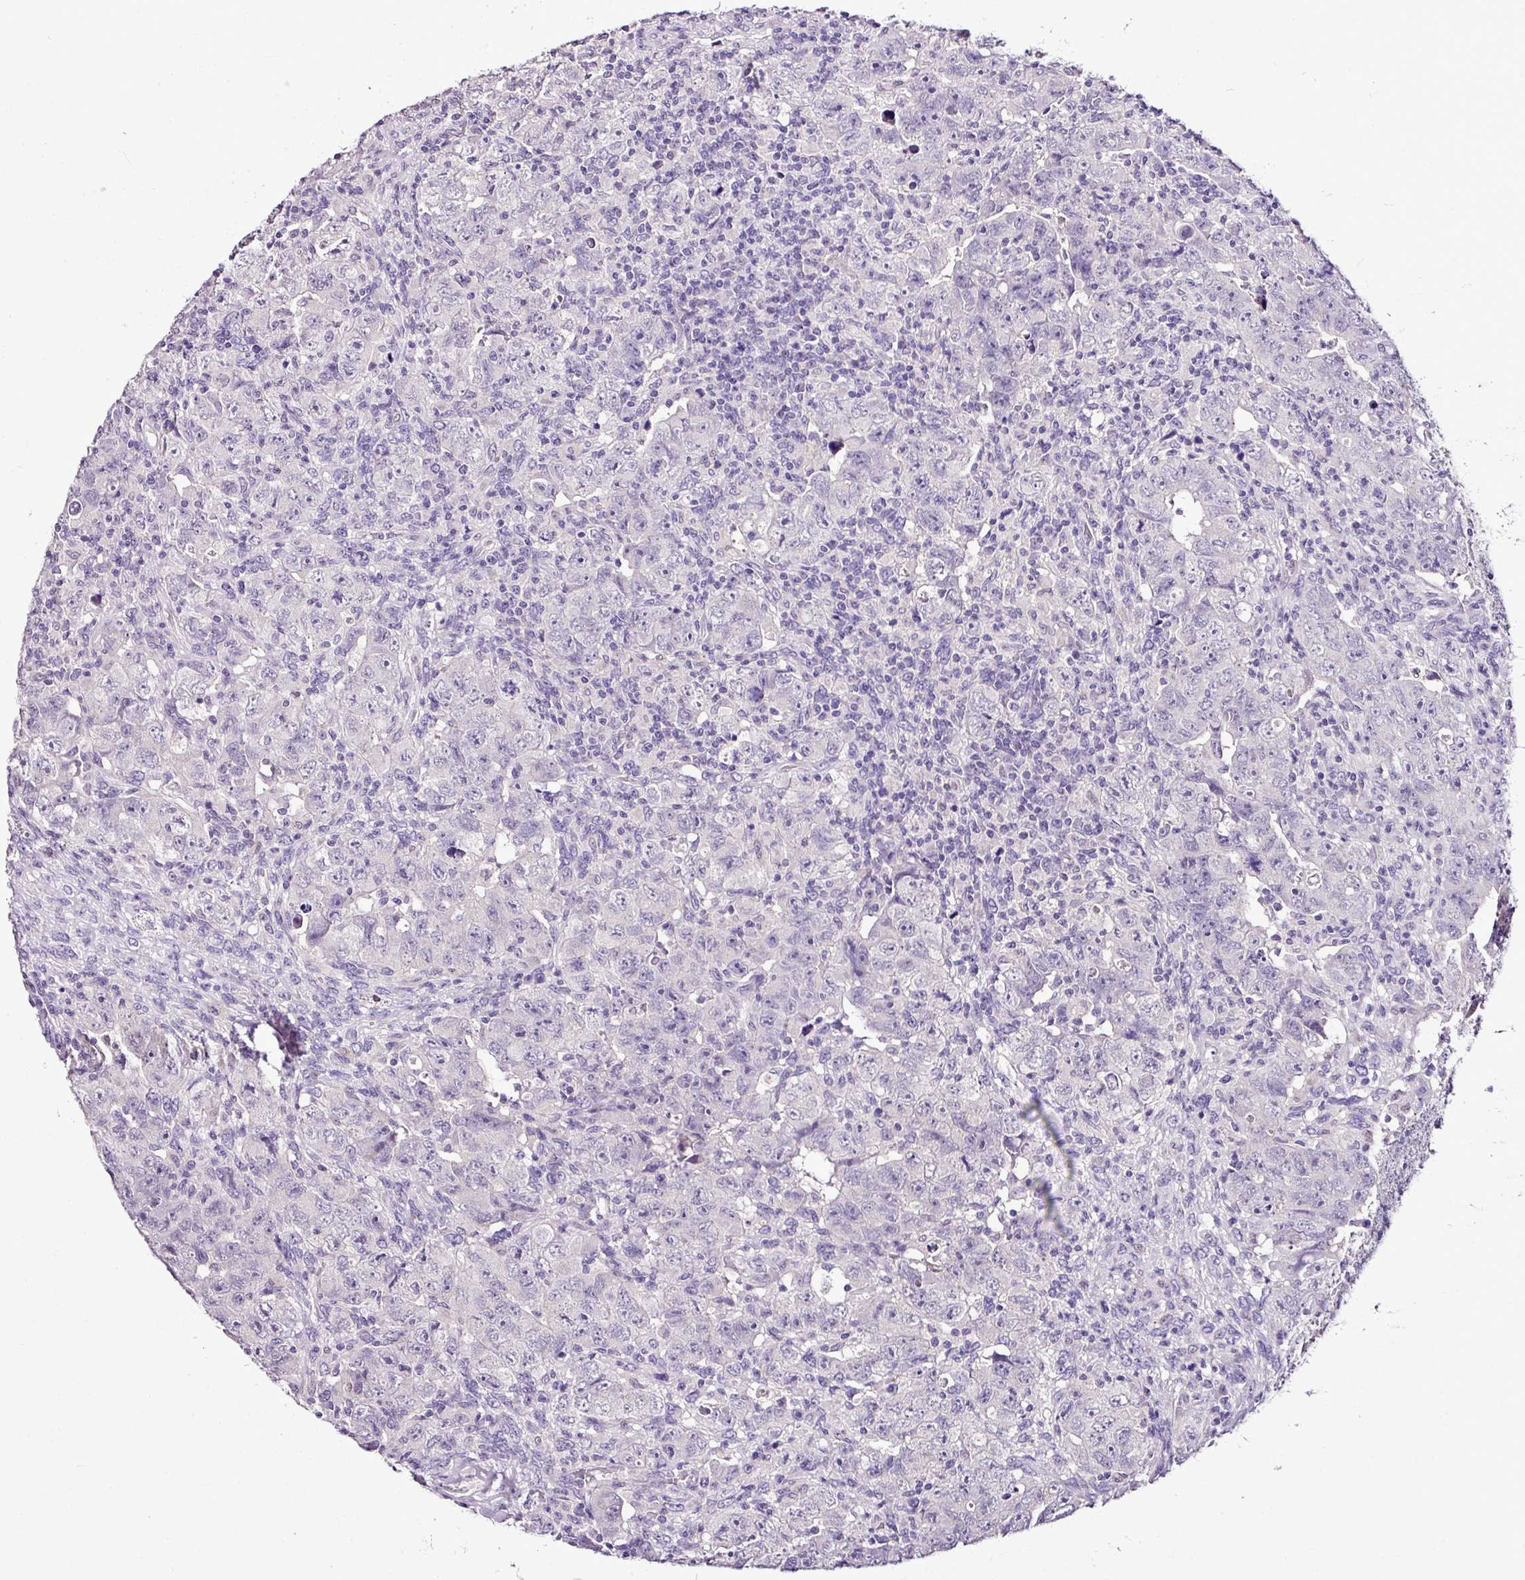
{"staining": {"intensity": "negative", "quantity": "none", "location": "none"}, "tissue": "testis cancer", "cell_type": "Tumor cells", "image_type": "cancer", "snomed": [{"axis": "morphology", "description": "Carcinoma, Embryonal, NOS"}, {"axis": "topography", "description": "Testis"}], "caption": "An image of human testis embryonal carcinoma is negative for staining in tumor cells.", "gene": "ESR1", "patient": {"sex": "male", "age": 24}}